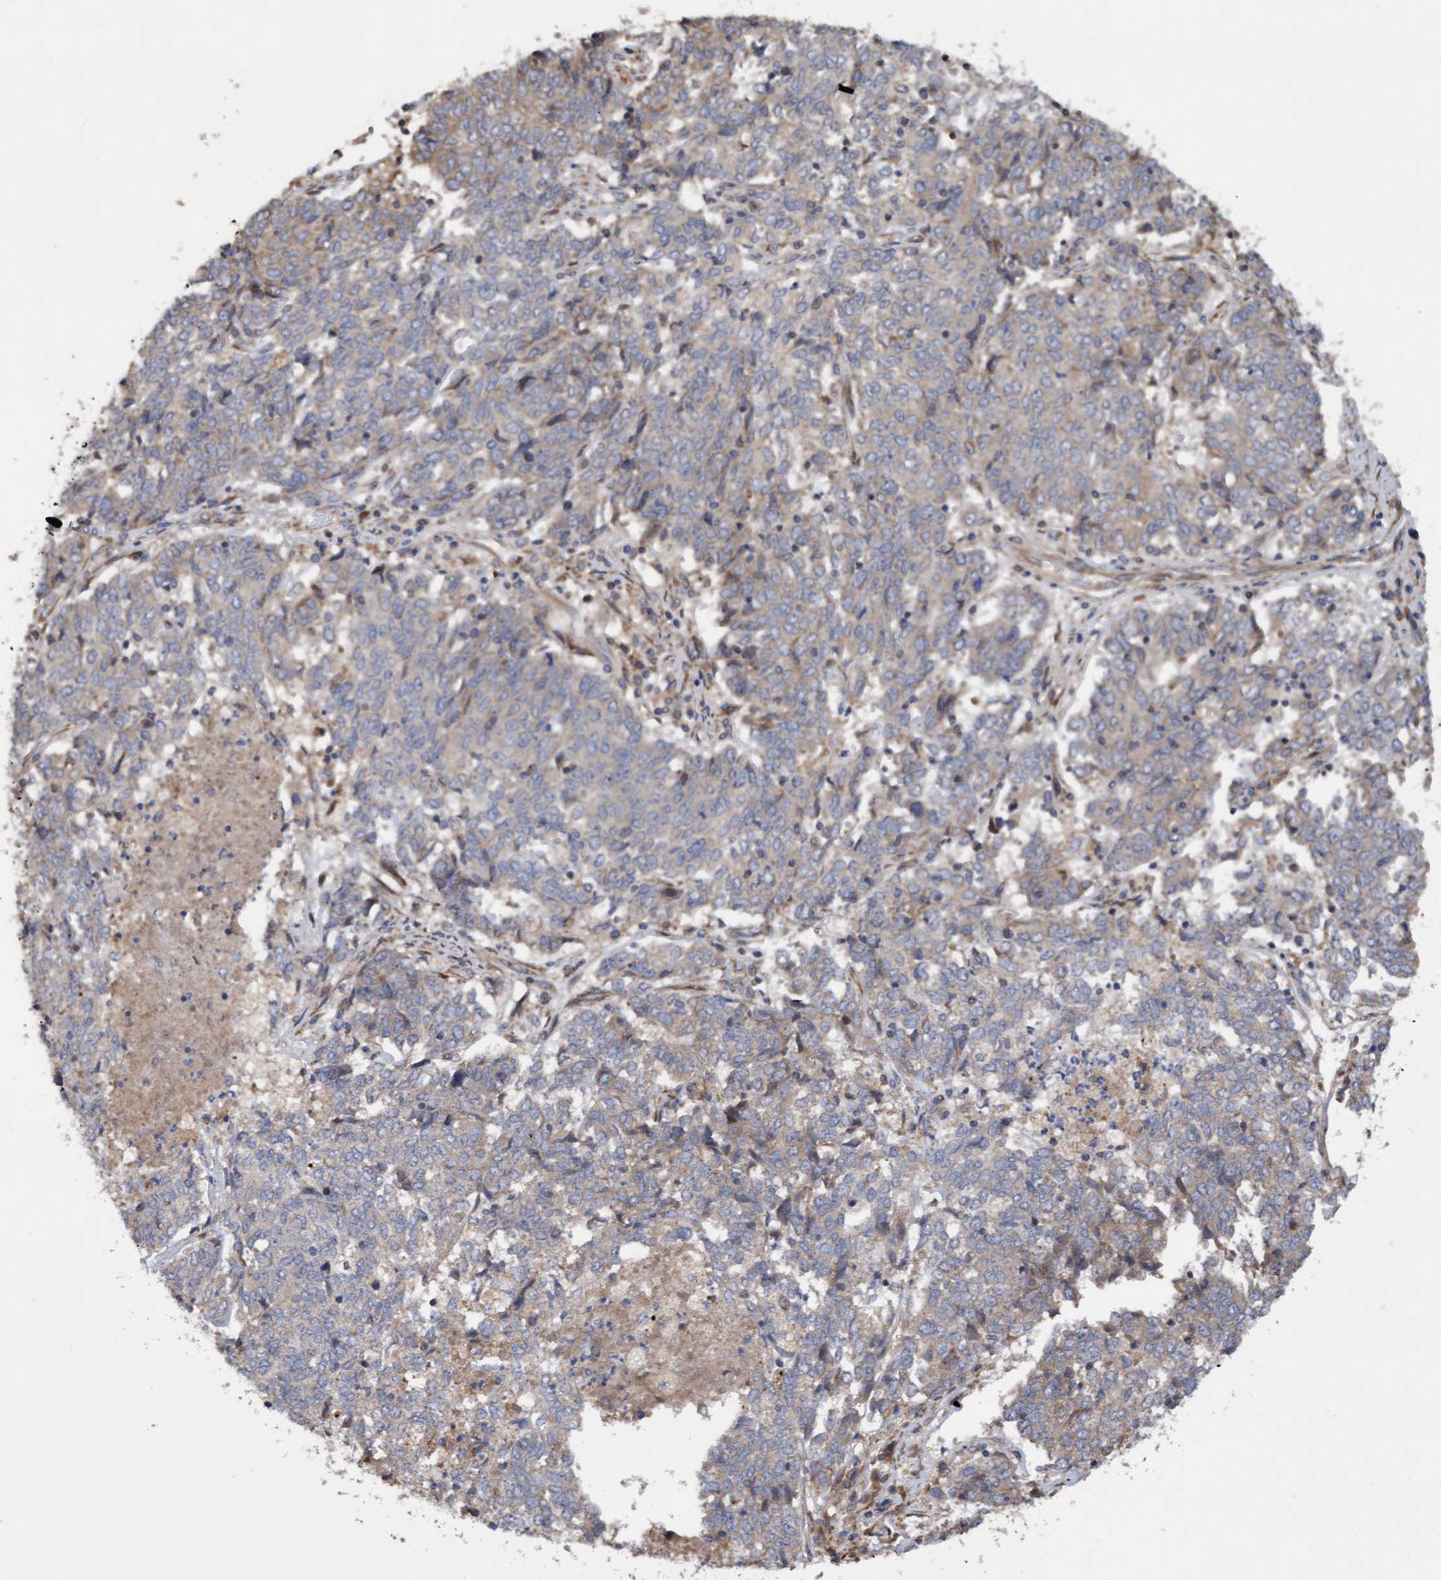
{"staining": {"intensity": "moderate", "quantity": "25%-75%", "location": "cytoplasmic/membranous"}, "tissue": "endometrial cancer", "cell_type": "Tumor cells", "image_type": "cancer", "snomed": [{"axis": "morphology", "description": "Adenocarcinoma, NOS"}, {"axis": "topography", "description": "Endometrium"}], "caption": "This is an image of IHC staining of adenocarcinoma (endometrial), which shows moderate expression in the cytoplasmic/membranous of tumor cells.", "gene": "ELP5", "patient": {"sex": "female", "age": 80}}